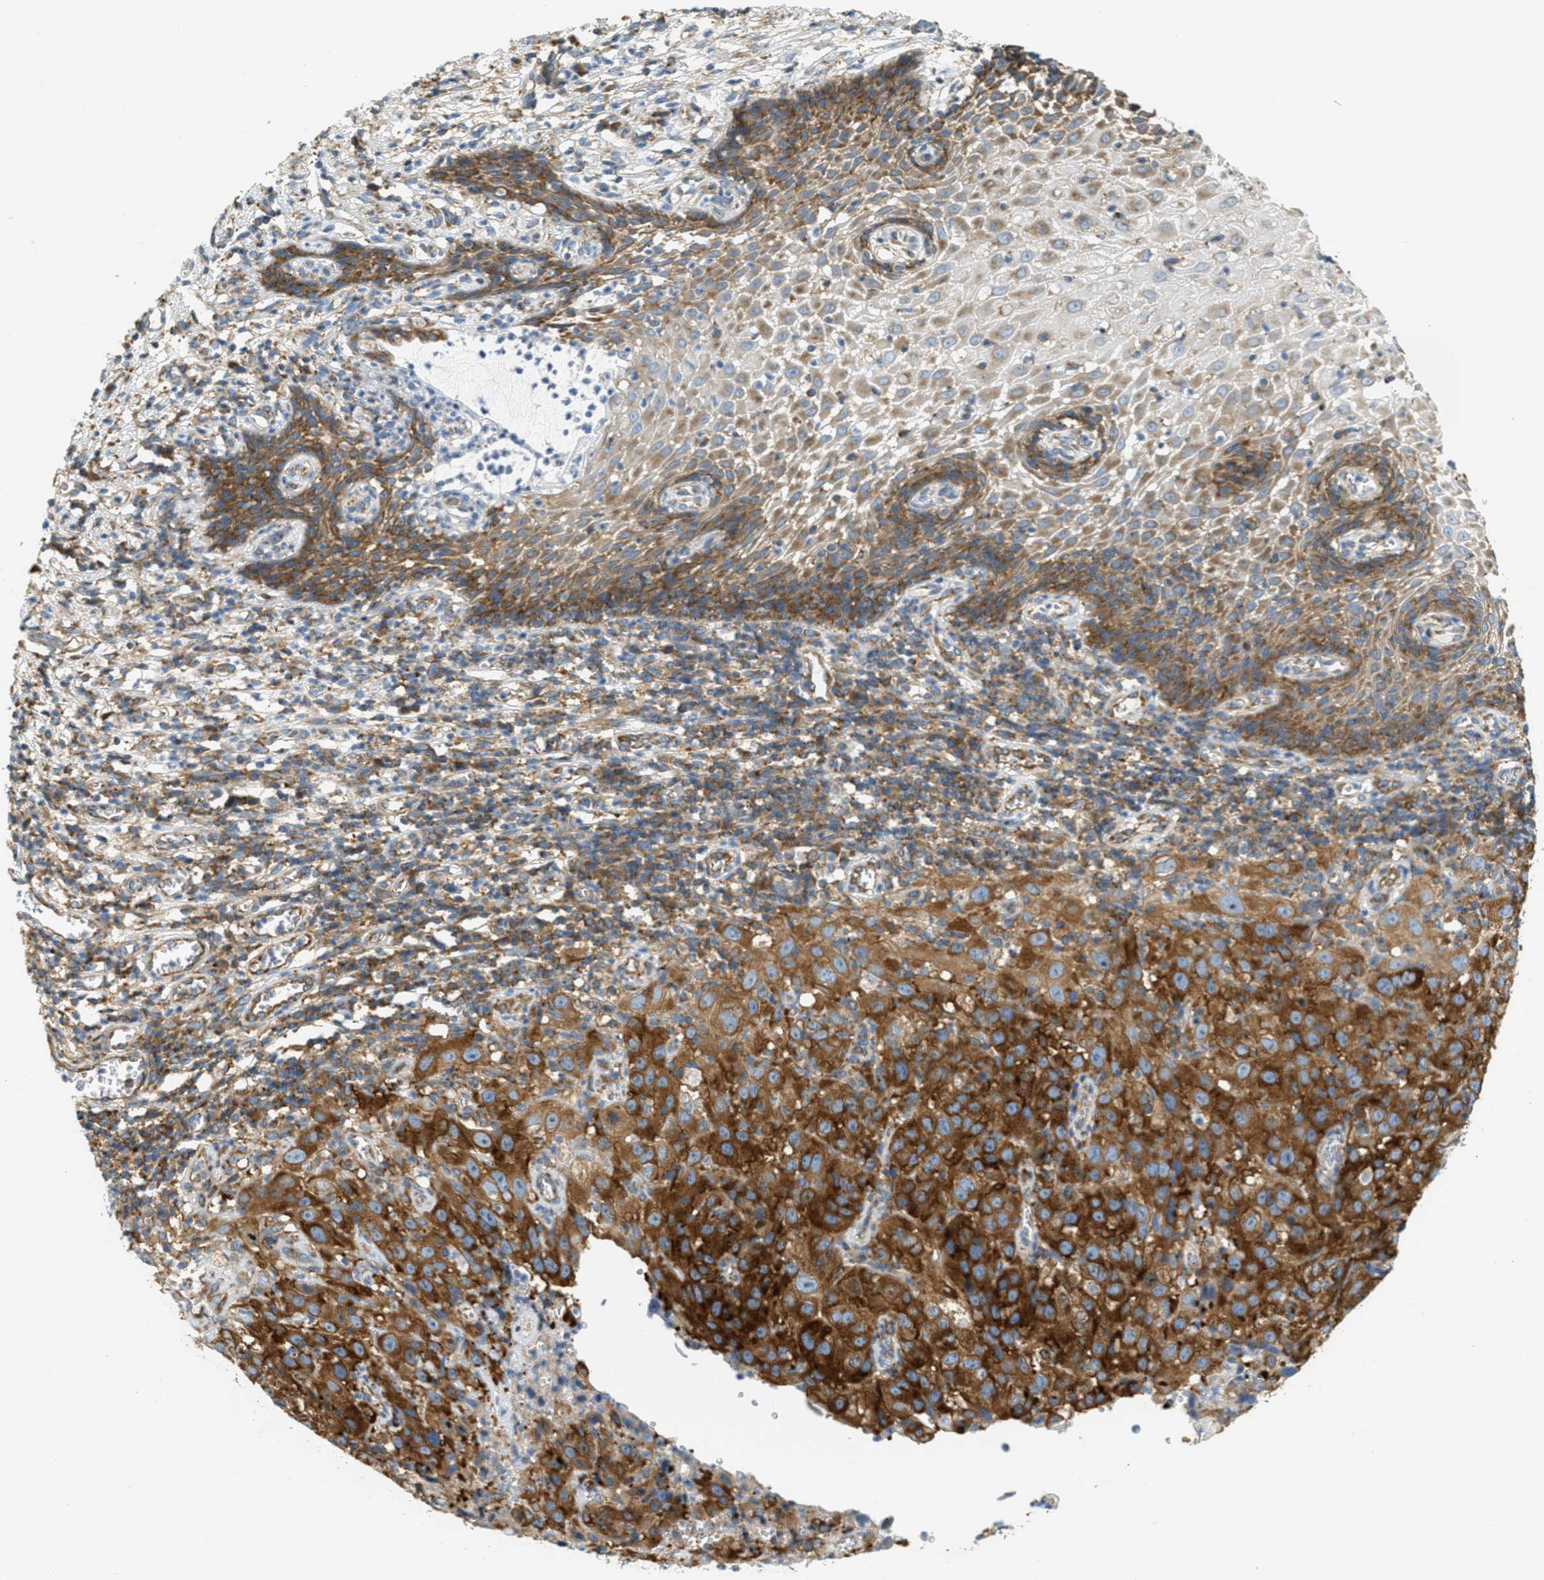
{"staining": {"intensity": "strong", "quantity": "25%-75%", "location": "cytoplasmic/membranous"}, "tissue": "cervical cancer", "cell_type": "Tumor cells", "image_type": "cancer", "snomed": [{"axis": "morphology", "description": "Squamous cell carcinoma, NOS"}, {"axis": "topography", "description": "Cervix"}], "caption": "Immunohistochemistry histopathology image of neoplastic tissue: human squamous cell carcinoma (cervical) stained using immunohistochemistry (IHC) shows high levels of strong protein expression localized specifically in the cytoplasmic/membranous of tumor cells, appearing as a cytoplasmic/membranous brown color.", "gene": "ABCF1", "patient": {"sex": "female", "age": 32}}